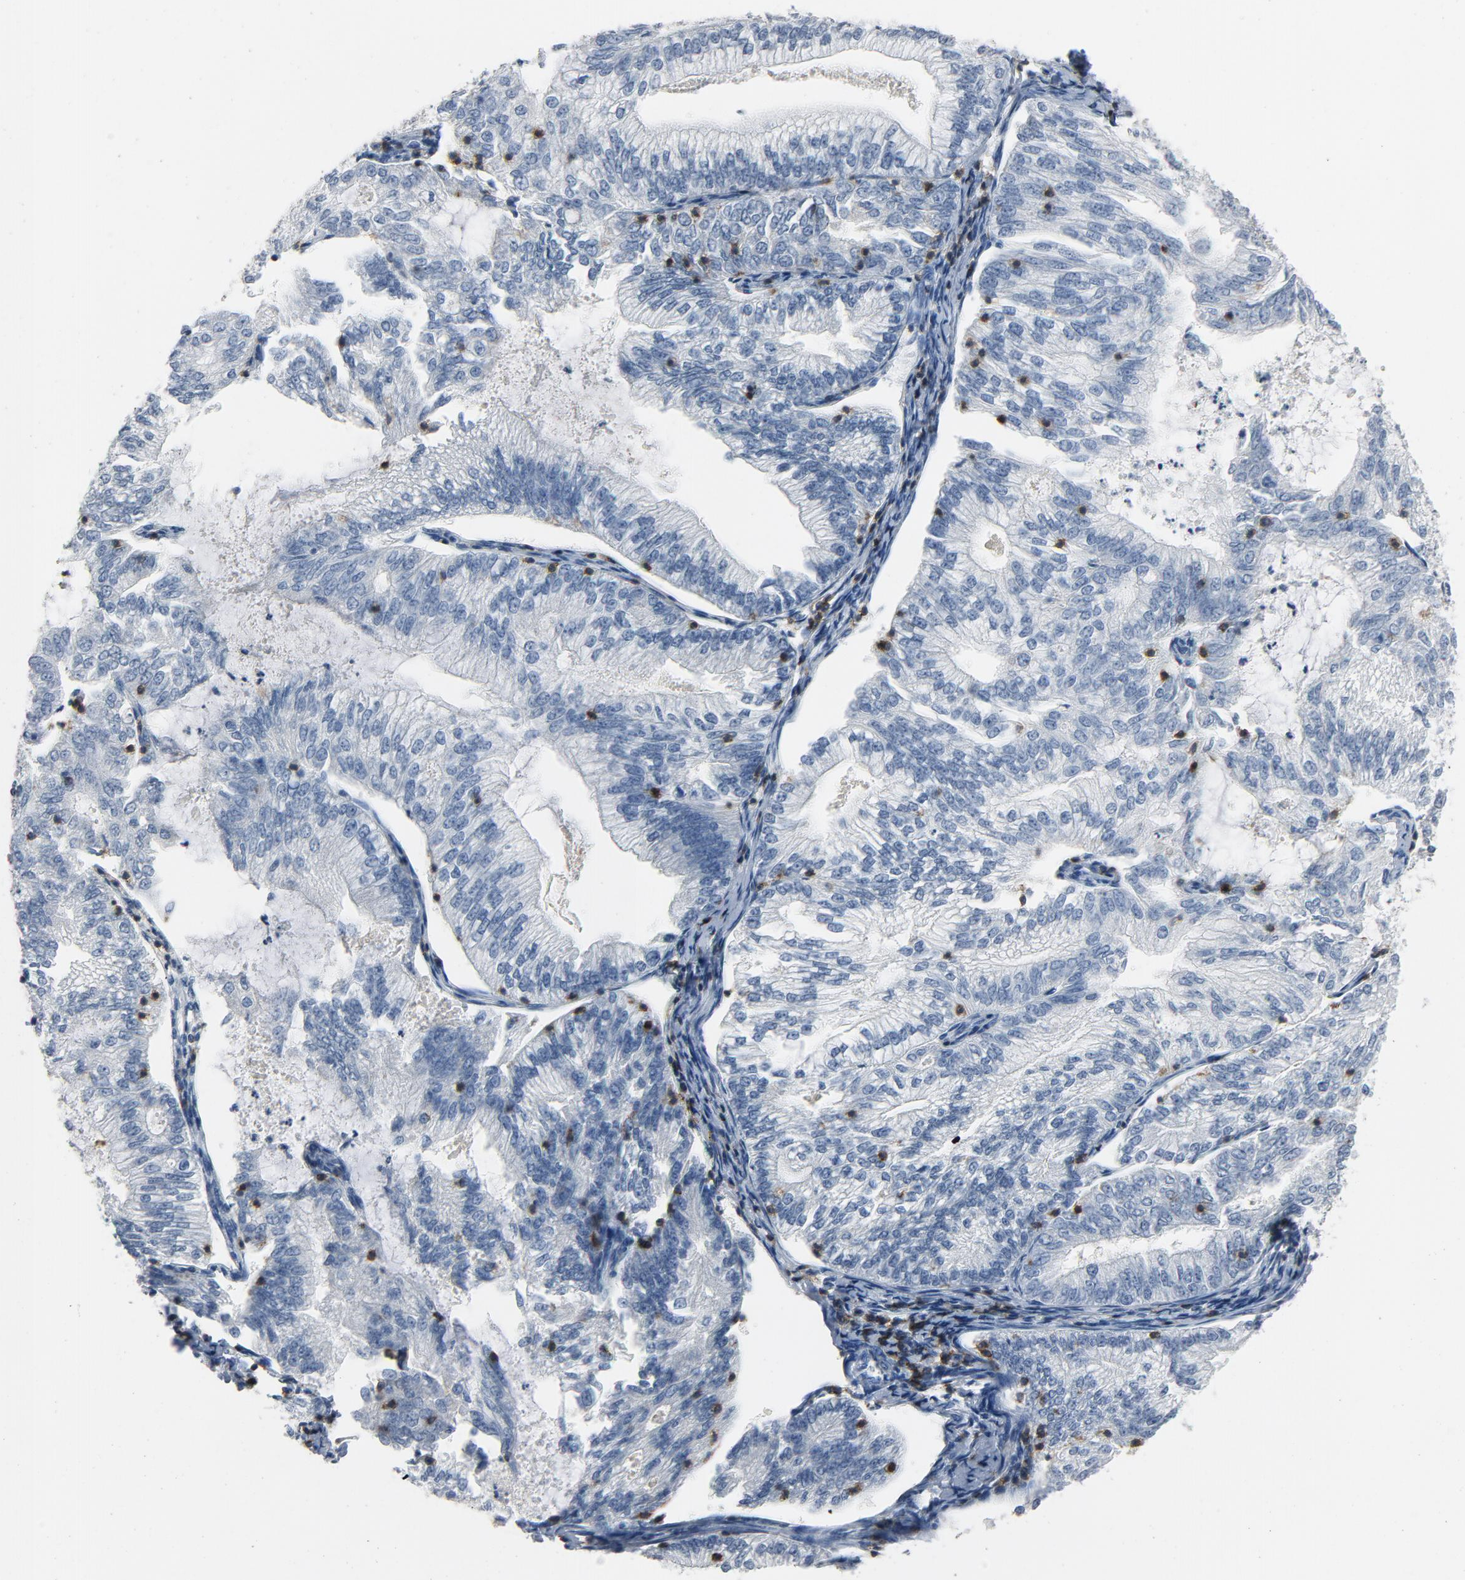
{"staining": {"intensity": "negative", "quantity": "none", "location": "none"}, "tissue": "endometrial cancer", "cell_type": "Tumor cells", "image_type": "cancer", "snomed": [{"axis": "morphology", "description": "Adenocarcinoma, NOS"}, {"axis": "topography", "description": "Endometrium"}], "caption": "This is an immunohistochemistry micrograph of human adenocarcinoma (endometrial). There is no expression in tumor cells.", "gene": "LCK", "patient": {"sex": "female", "age": 69}}